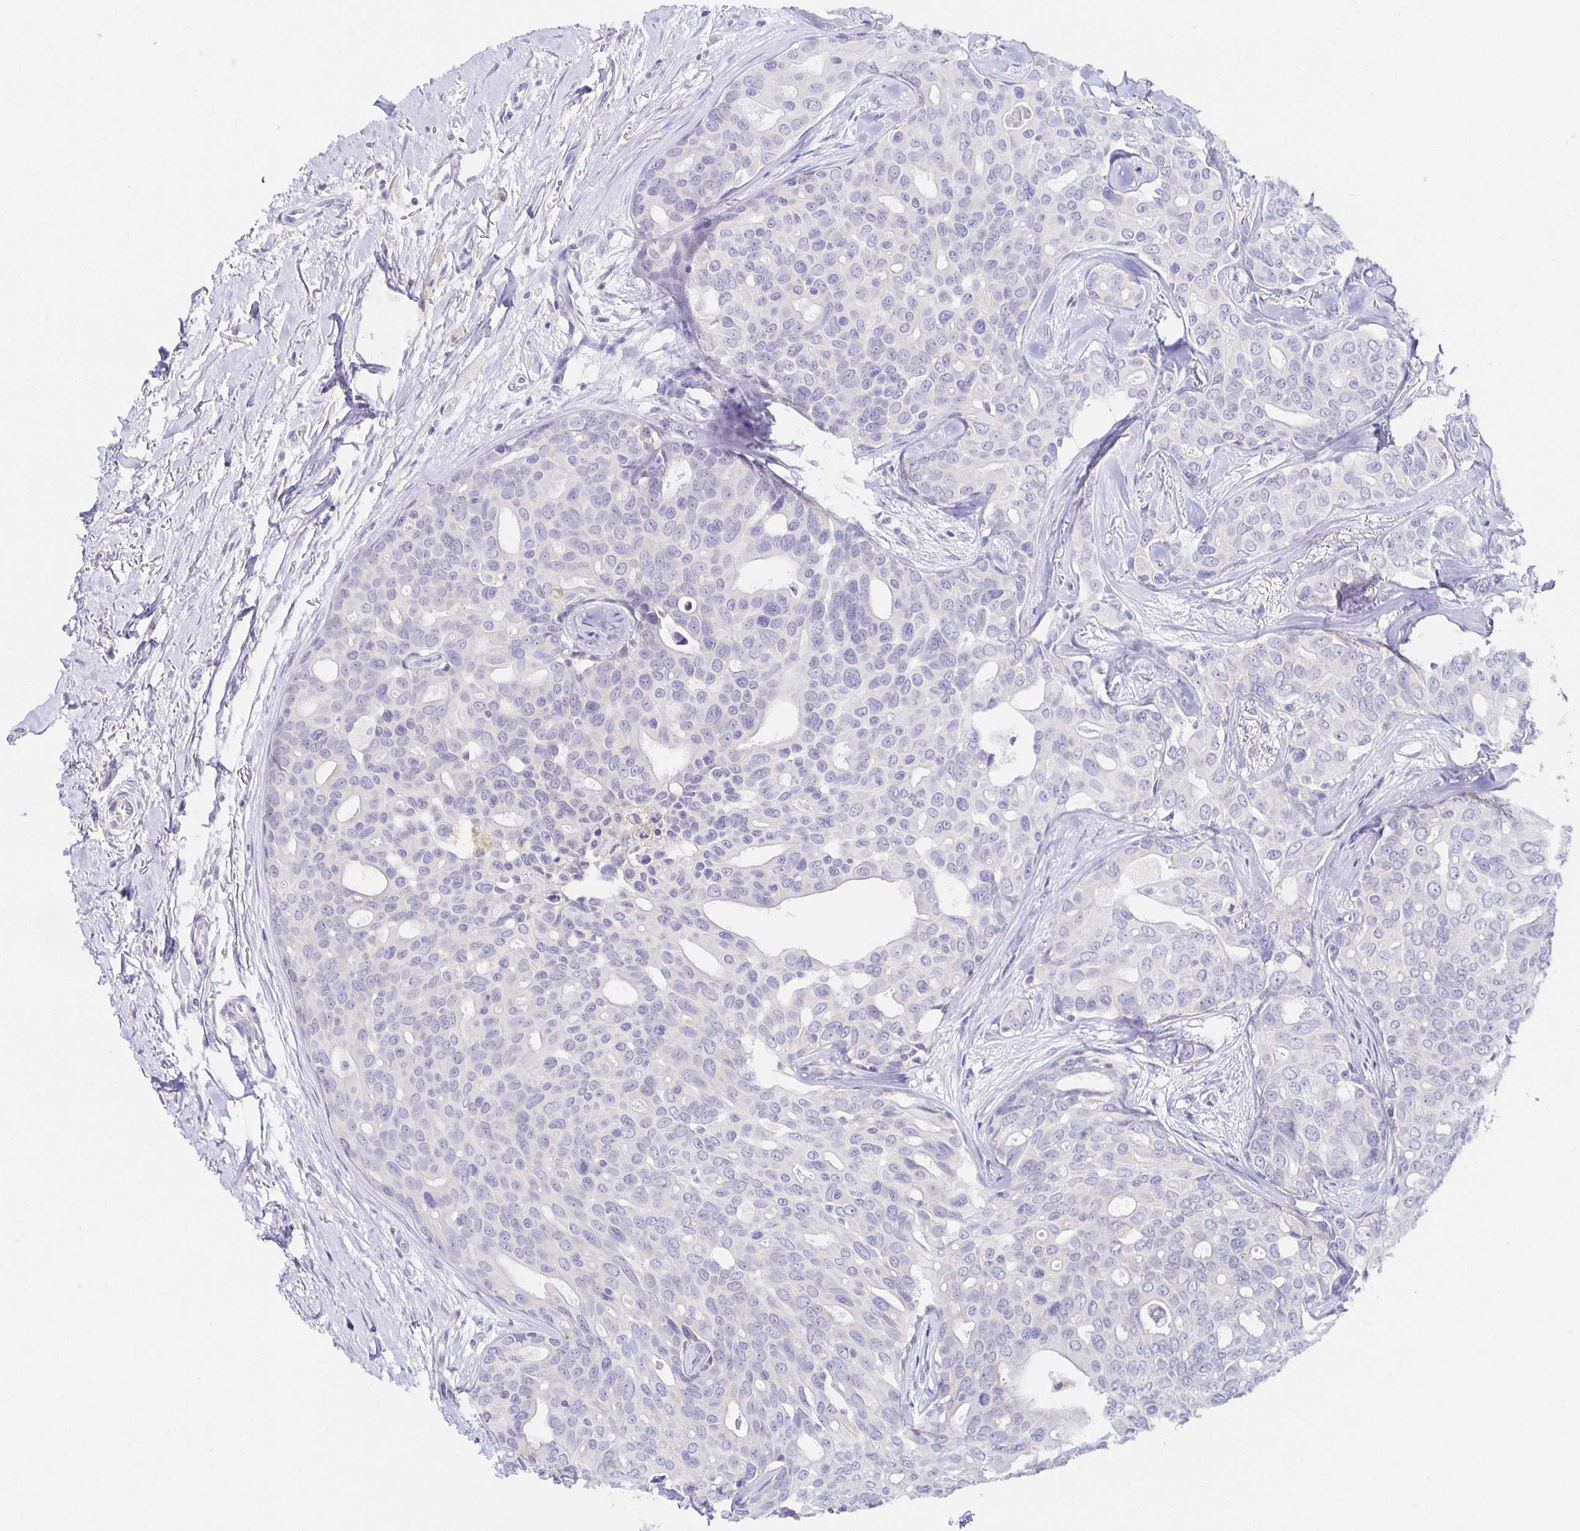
{"staining": {"intensity": "negative", "quantity": "none", "location": "none"}, "tissue": "breast cancer", "cell_type": "Tumor cells", "image_type": "cancer", "snomed": [{"axis": "morphology", "description": "Duct carcinoma"}, {"axis": "topography", "description": "Breast"}], "caption": "Immunohistochemistry (IHC) image of human breast cancer (infiltrating ductal carcinoma) stained for a protein (brown), which demonstrates no expression in tumor cells.", "gene": "BAD", "patient": {"sex": "female", "age": 54}}